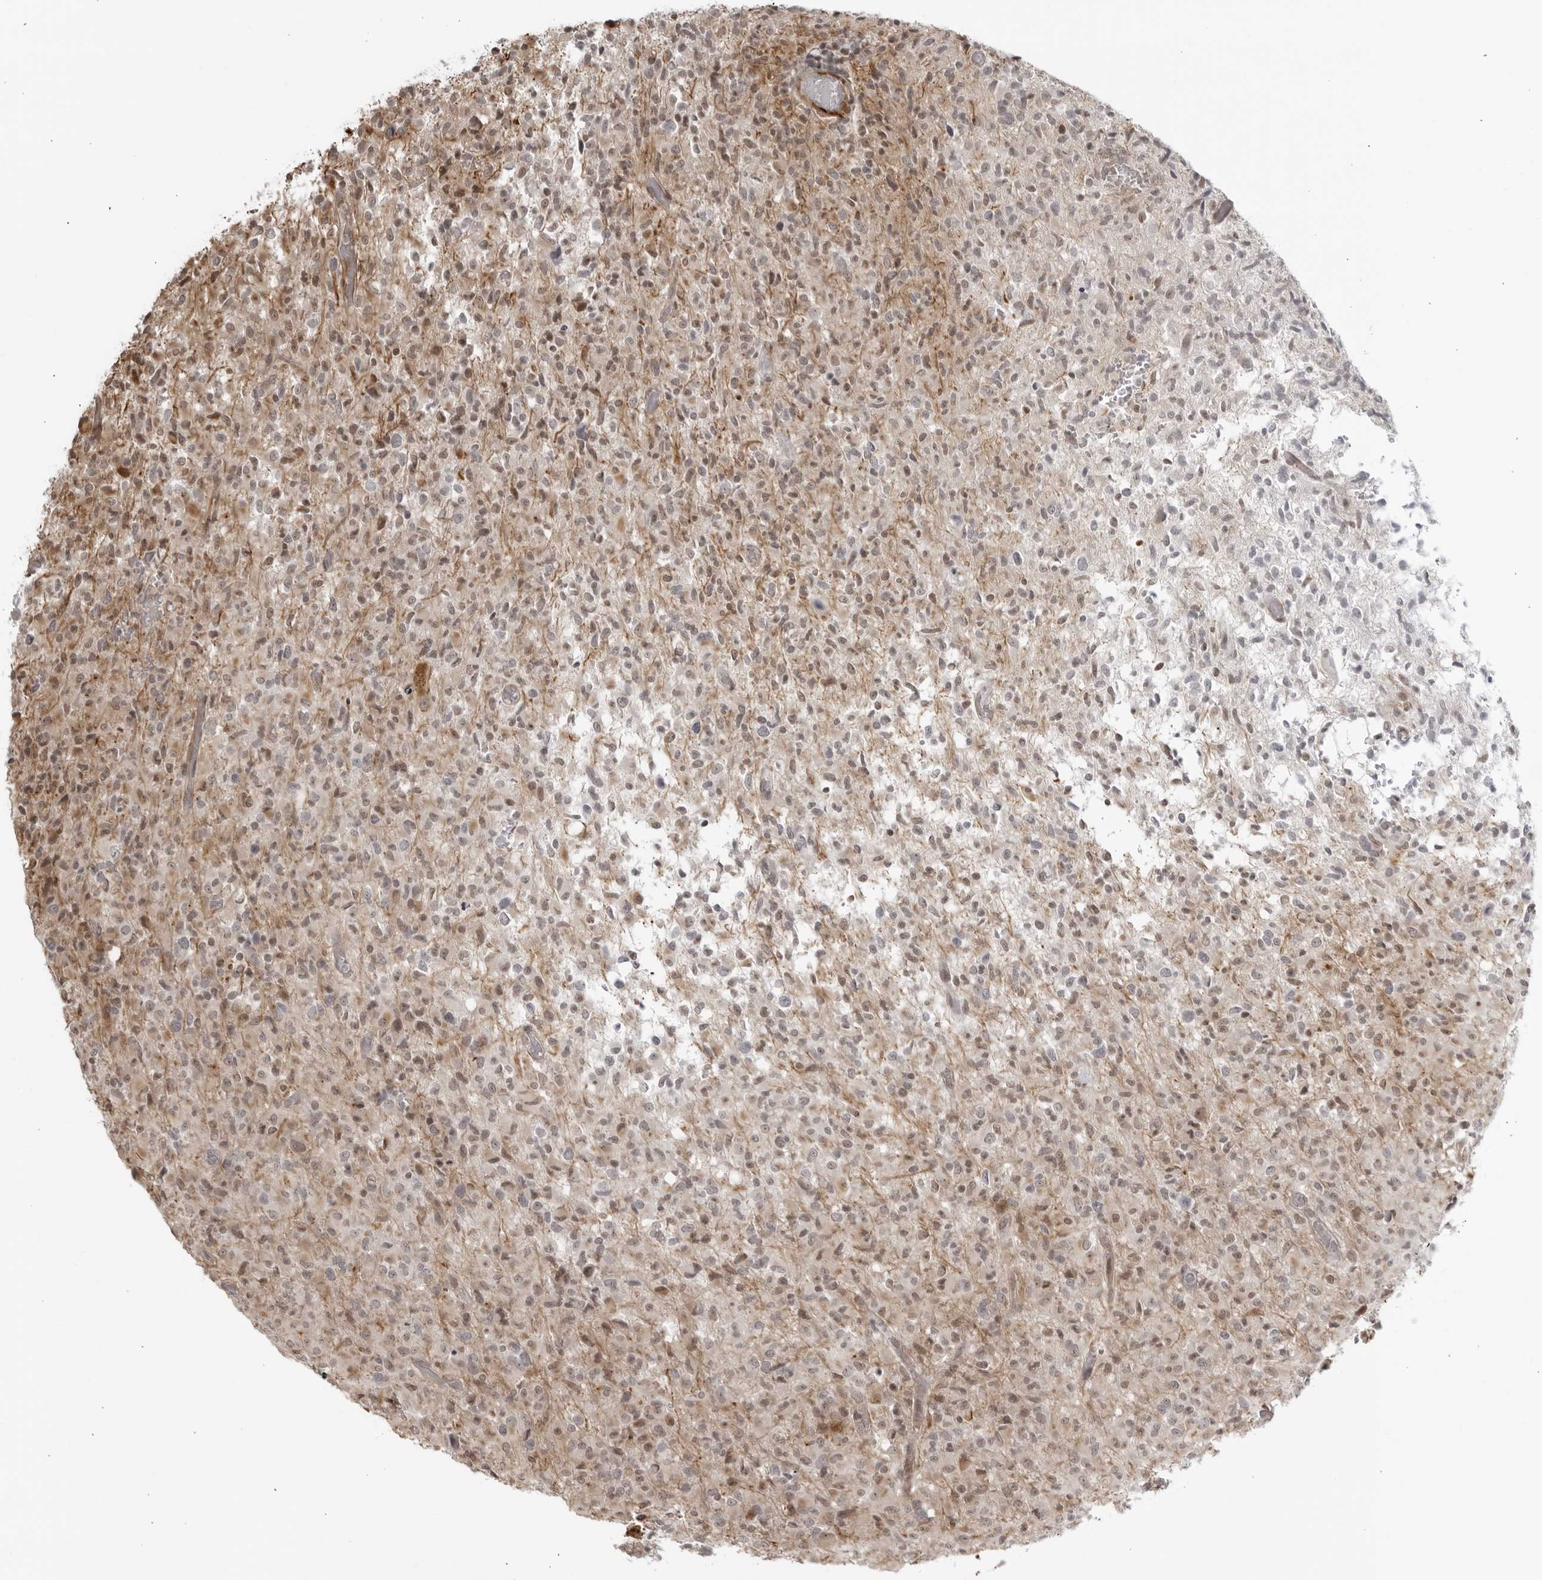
{"staining": {"intensity": "weak", "quantity": "25%-75%", "location": "cytoplasmic/membranous,nuclear"}, "tissue": "glioma", "cell_type": "Tumor cells", "image_type": "cancer", "snomed": [{"axis": "morphology", "description": "Glioma, malignant, High grade"}, {"axis": "topography", "description": "Brain"}], "caption": "This photomicrograph shows IHC staining of glioma, with low weak cytoplasmic/membranous and nuclear staining in about 25%-75% of tumor cells.", "gene": "TCF21", "patient": {"sex": "female", "age": 57}}